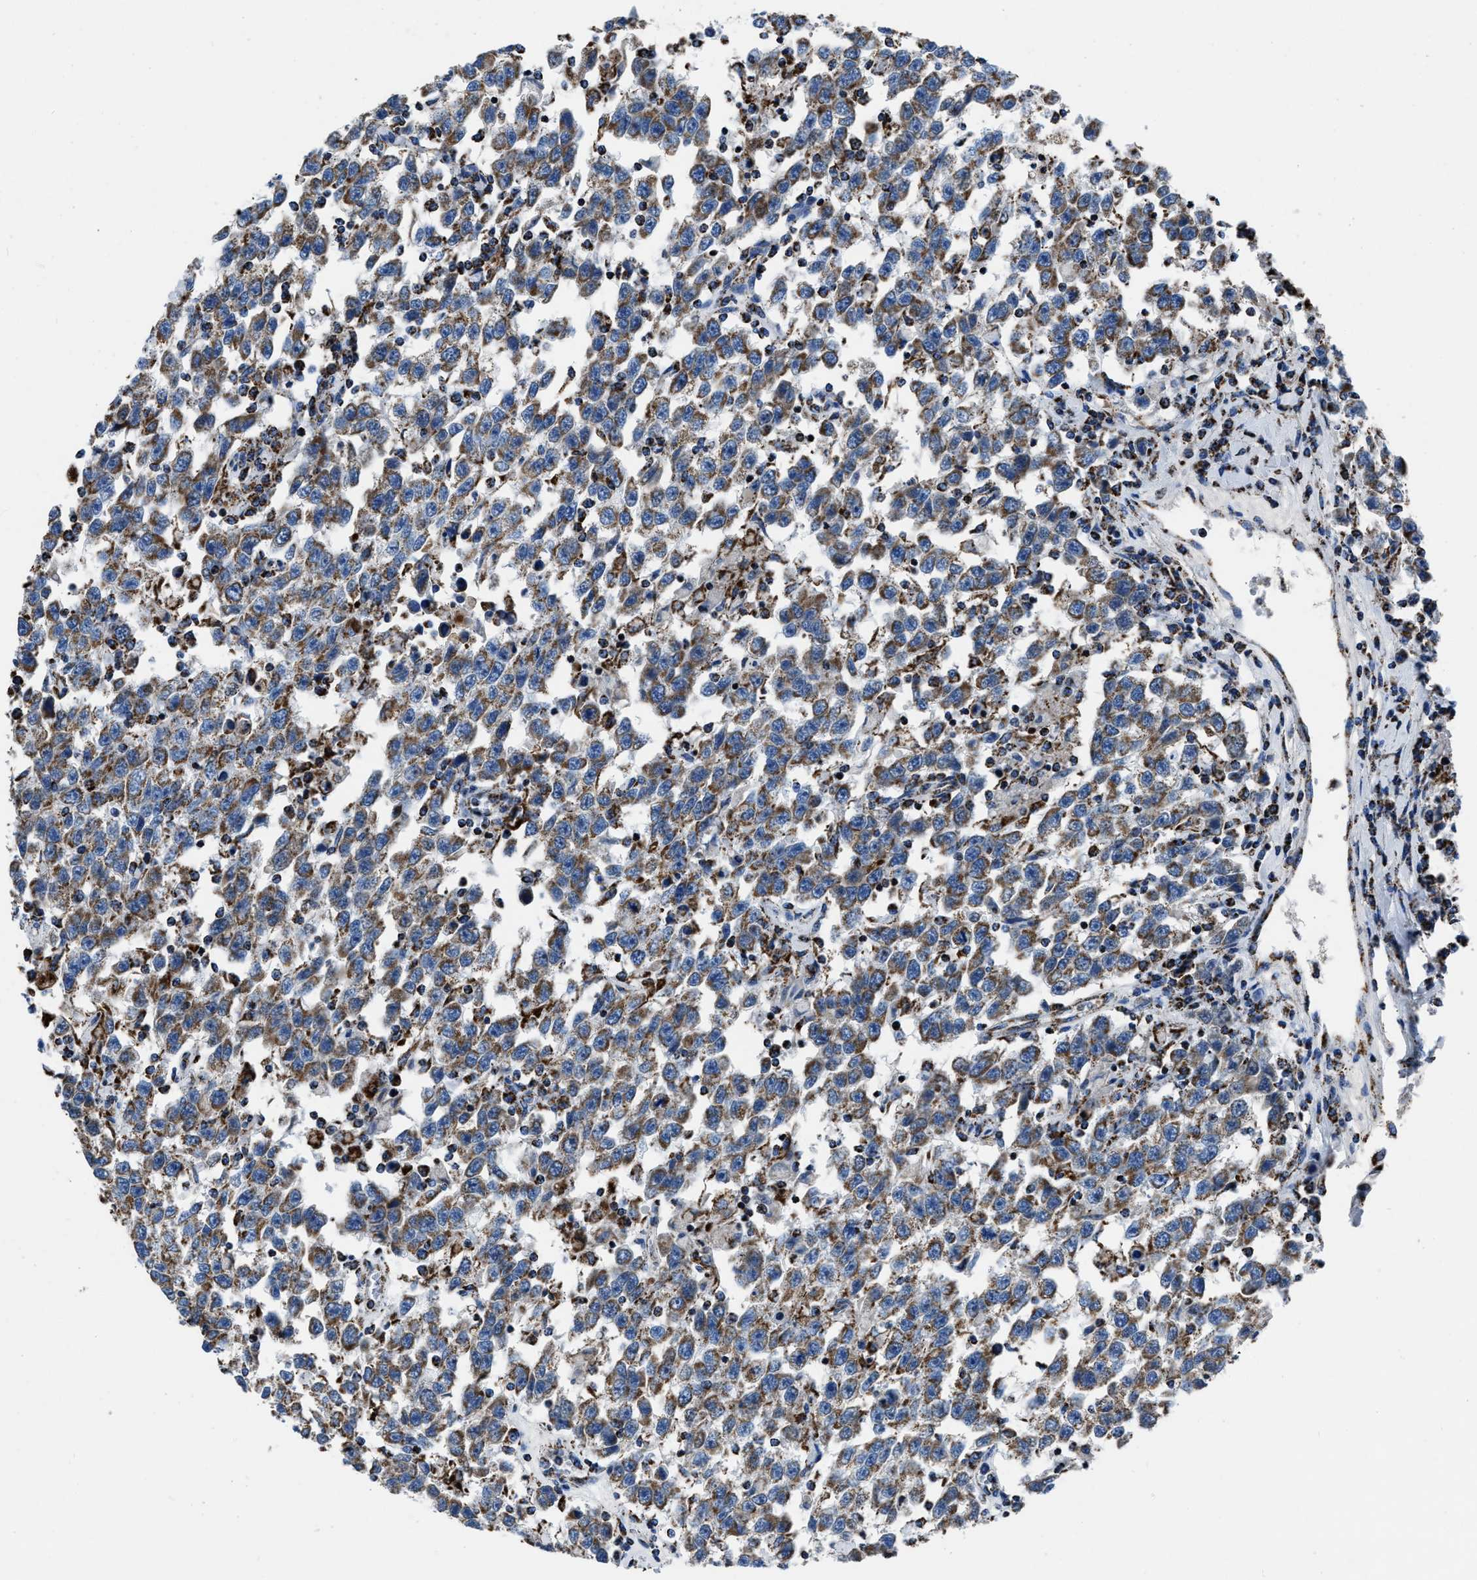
{"staining": {"intensity": "moderate", "quantity": ">75%", "location": "cytoplasmic/membranous"}, "tissue": "testis cancer", "cell_type": "Tumor cells", "image_type": "cancer", "snomed": [{"axis": "morphology", "description": "Seminoma, NOS"}, {"axis": "topography", "description": "Testis"}], "caption": "Seminoma (testis) stained with a brown dye reveals moderate cytoplasmic/membranous positive expression in approximately >75% of tumor cells.", "gene": "NSD3", "patient": {"sex": "male", "age": 41}}